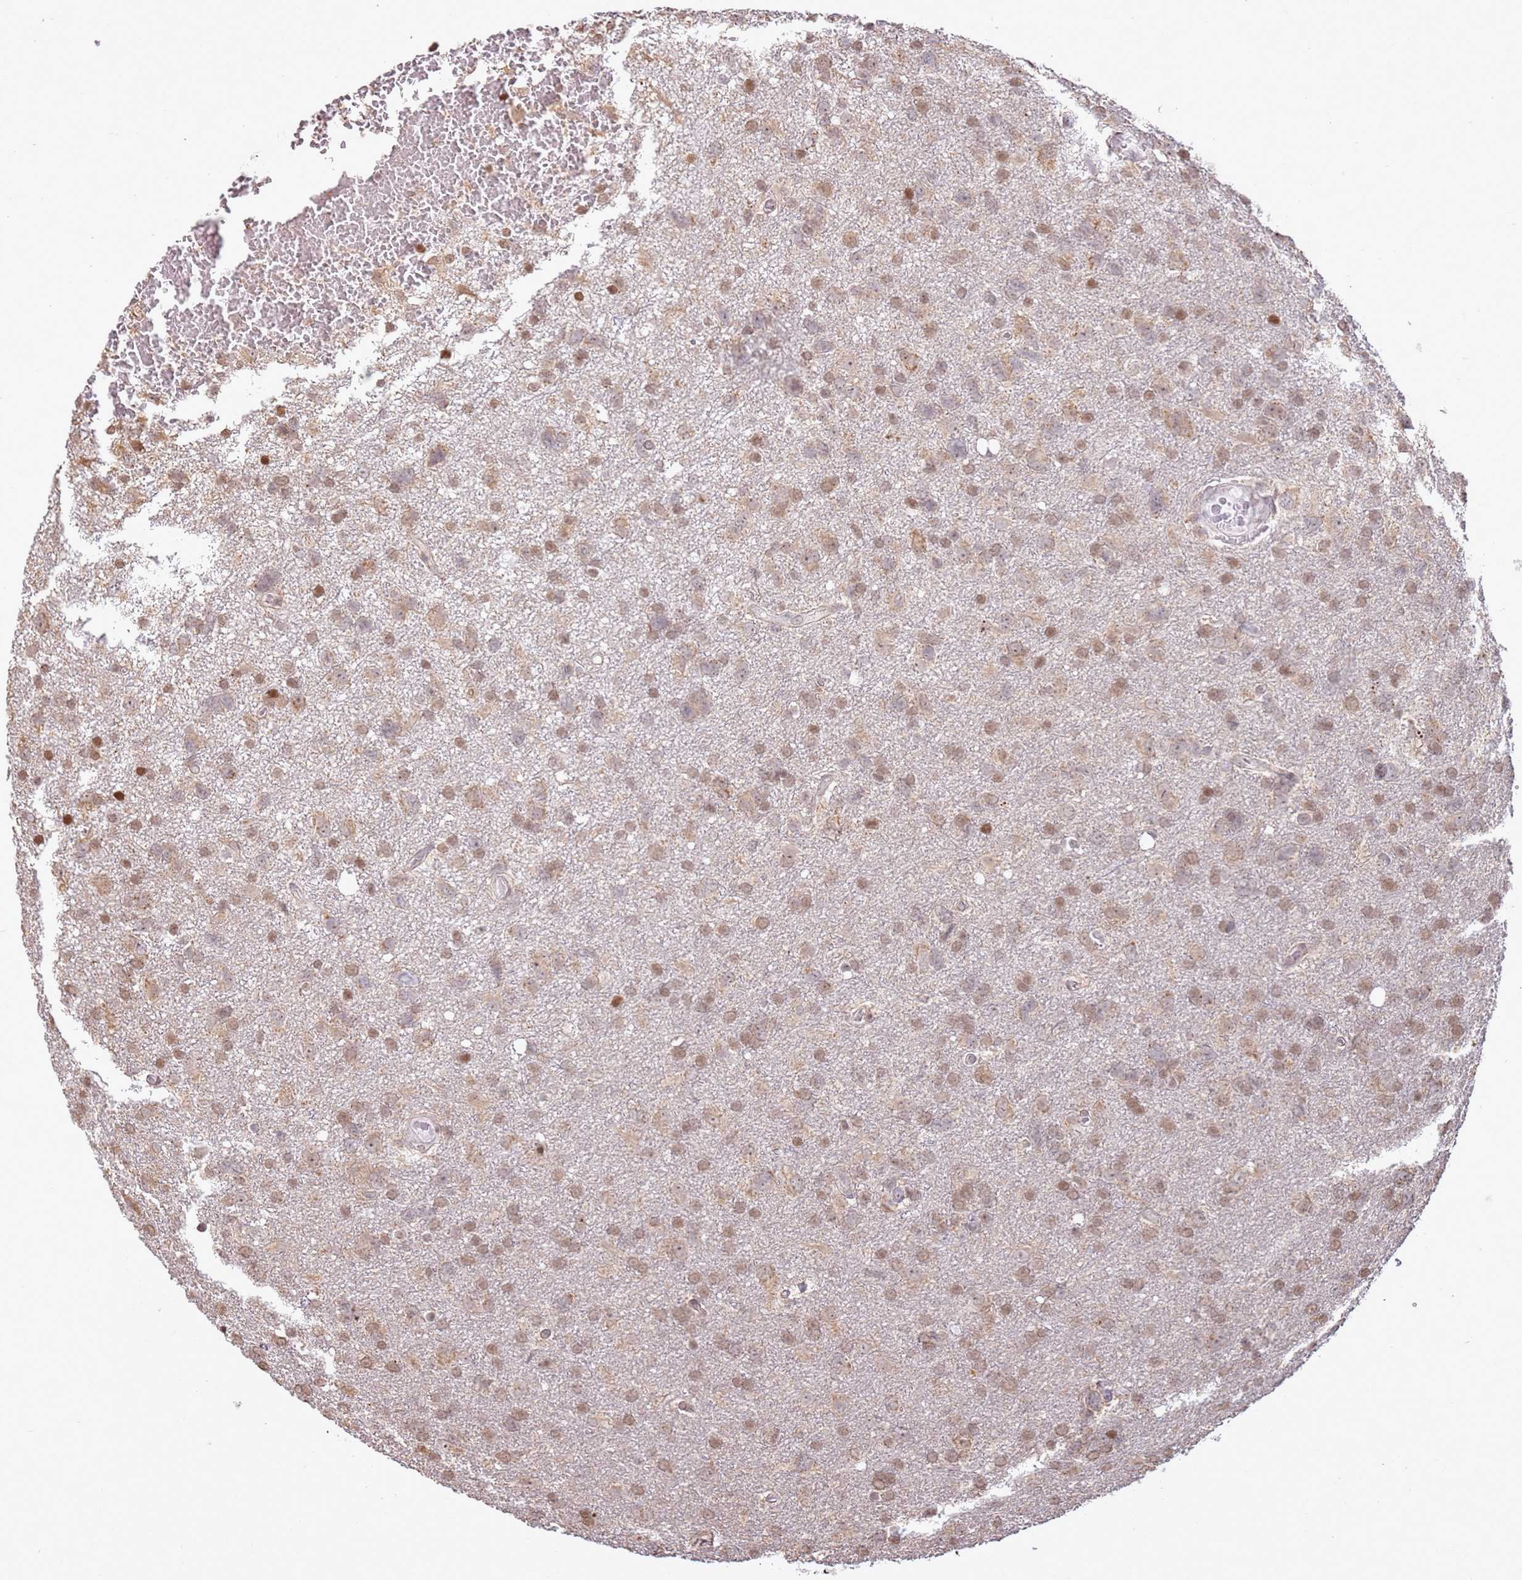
{"staining": {"intensity": "moderate", "quantity": ">75%", "location": "cytoplasmic/membranous,nuclear"}, "tissue": "glioma", "cell_type": "Tumor cells", "image_type": "cancer", "snomed": [{"axis": "morphology", "description": "Glioma, malignant, High grade"}, {"axis": "topography", "description": "Brain"}], "caption": "This is a micrograph of IHC staining of malignant glioma (high-grade), which shows moderate positivity in the cytoplasmic/membranous and nuclear of tumor cells.", "gene": "SCAF1", "patient": {"sex": "male", "age": 61}}